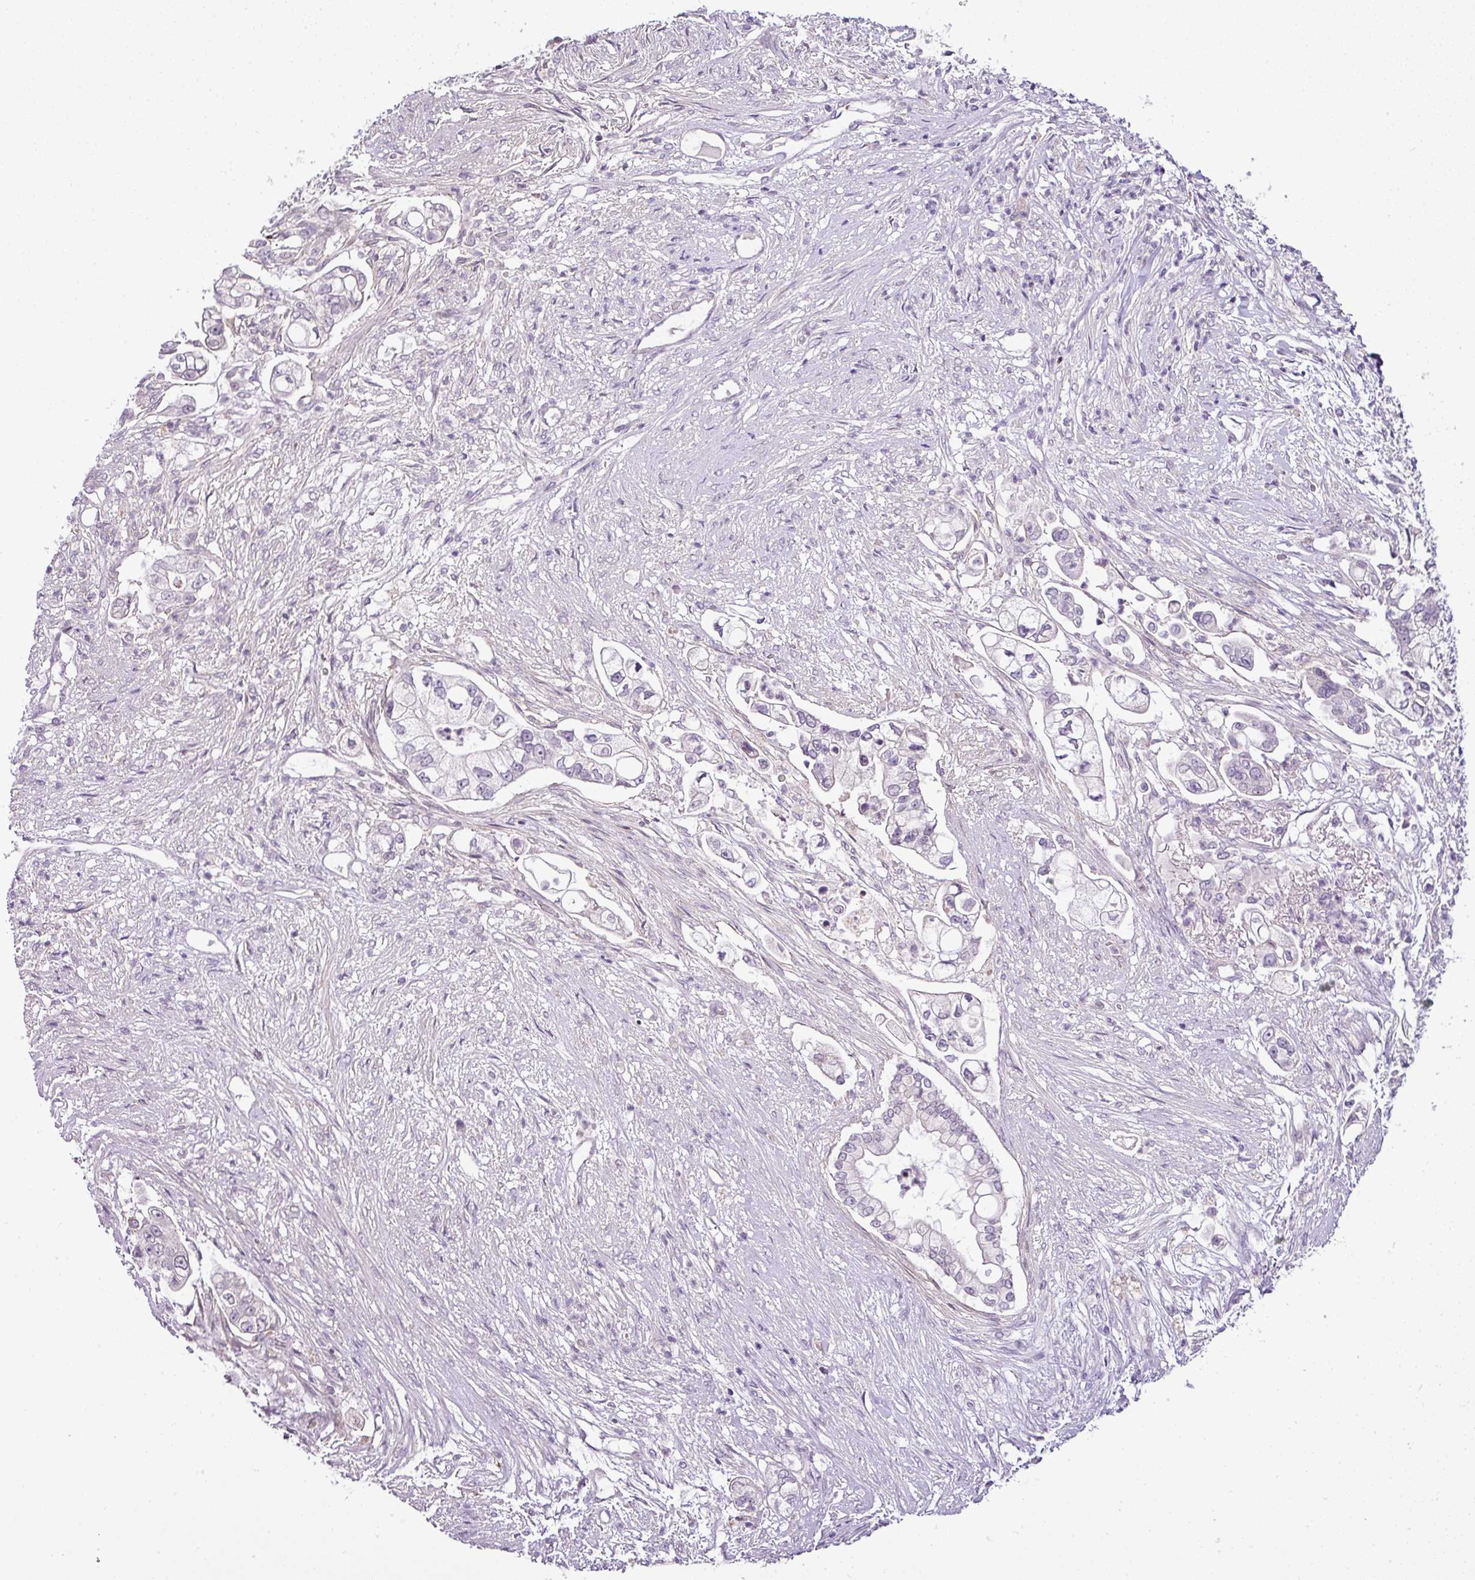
{"staining": {"intensity": "negative", "quantity": "none", "location": "none"}, "tissue": "pancreatic cancer", "cell_type": "Tumor cells", "image_type": "cancer", "snomed": [{"axis": "morphology", "description": "Adenocarcinoma, NOS"}, {"axis": "topography", "description": "Pancreas"}], "caption": "The image displays no staining of tumor cells in pancreatic adenocarcinoma.", "gene": "TEX30", "patient": {"sex": "female", "age": 69}}